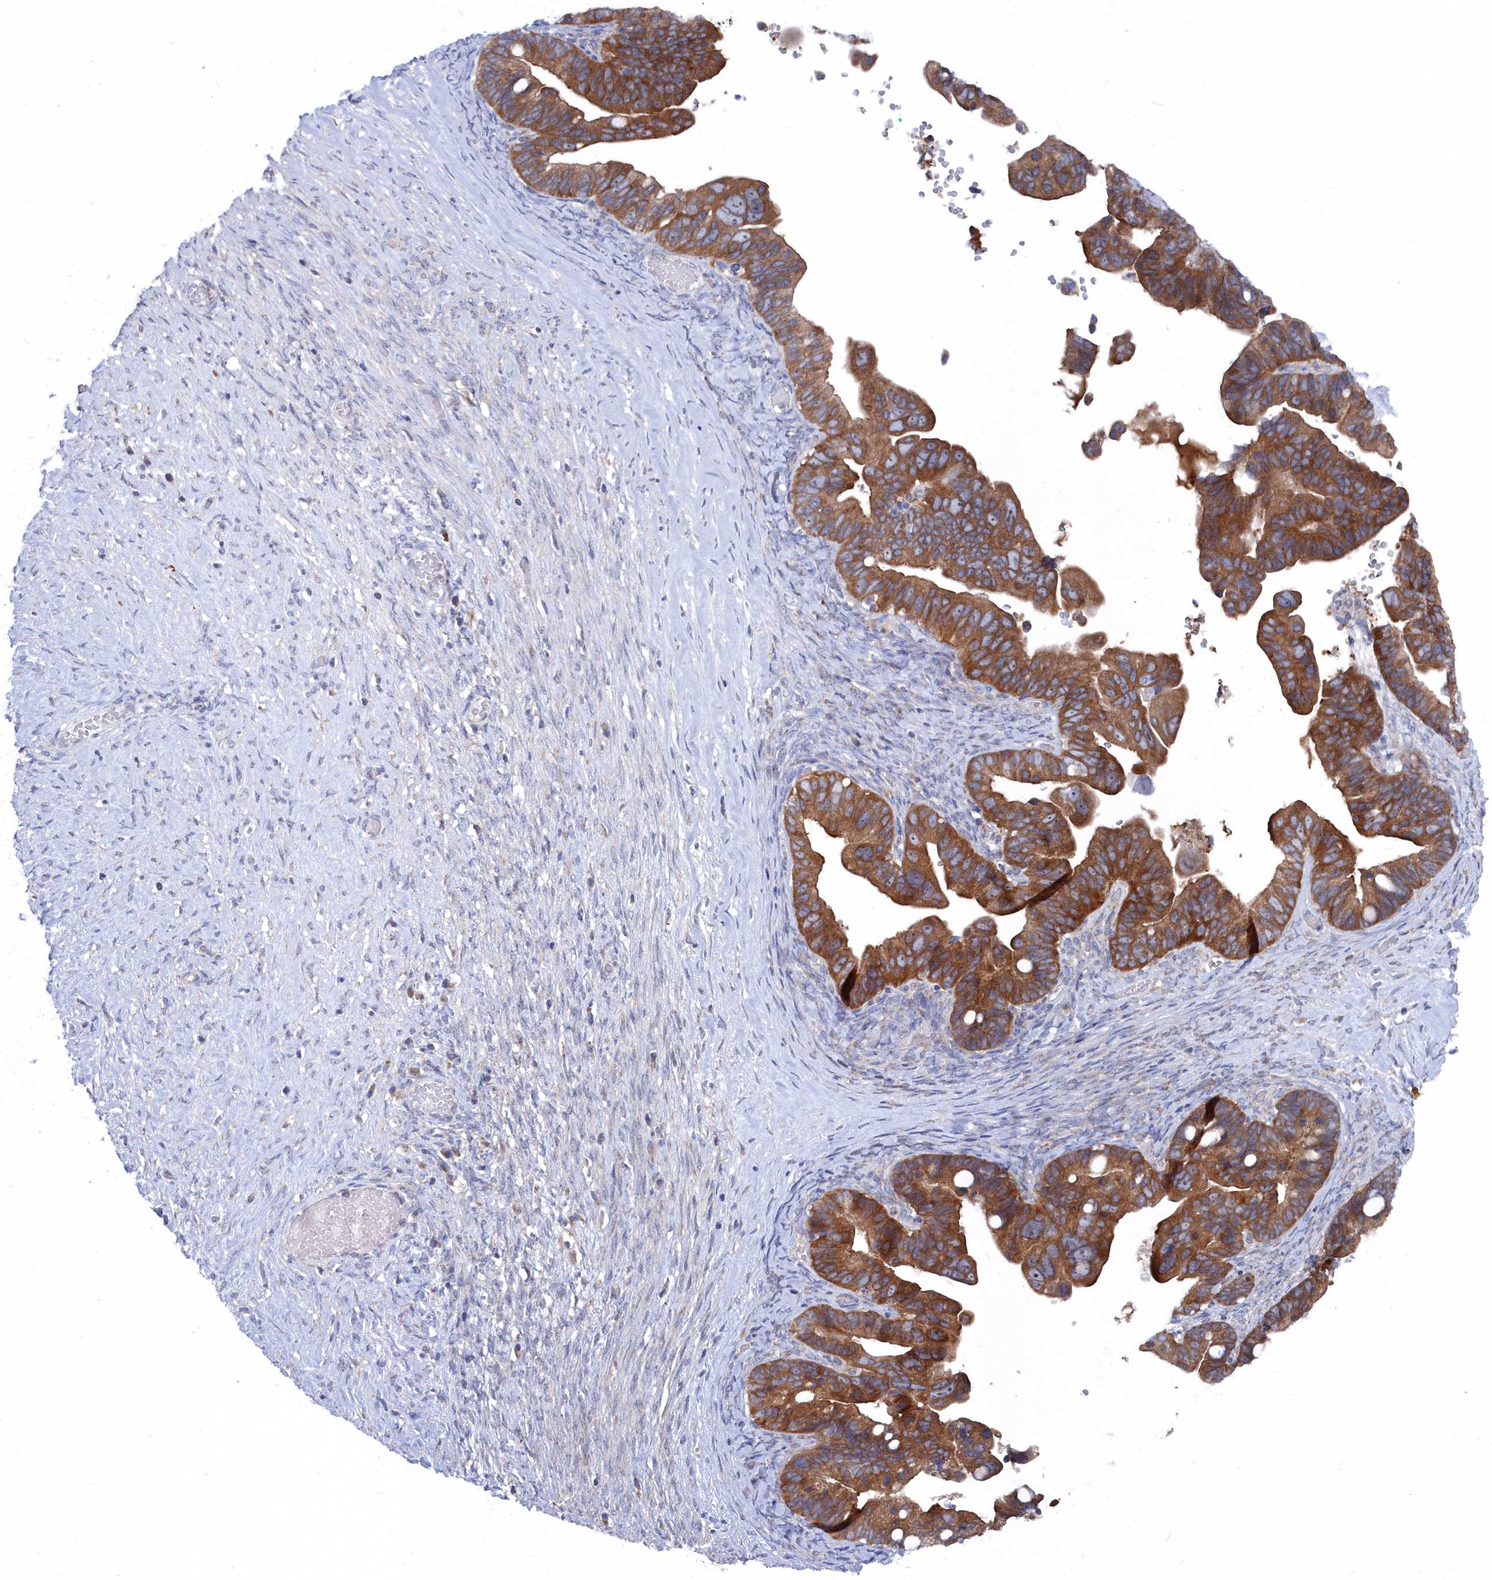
{"staining": {"intensity": "strong", "quantity": ">75%", "location": "cytoplasmic/membranous"}, "tissue": "ovarian cancer", "cell_type": "Tumor cells", "image_type": "cancer", "snomed": [{"axis": "morphology", "description": "Cystadenocarcinoma, serous, NOS"}, {"axis": "topography", "description": "Ovary"}], "caption": "Immunohistochemistry (DAB (3,3'-diaminobenzidine)) staining of human ovarian cancer reveals strong cytoplasmic/membranous protein staining in approximately >75% of tumor cells.", "gene": "CCDC149", "patient": {"sex": "female", "age": 56}}